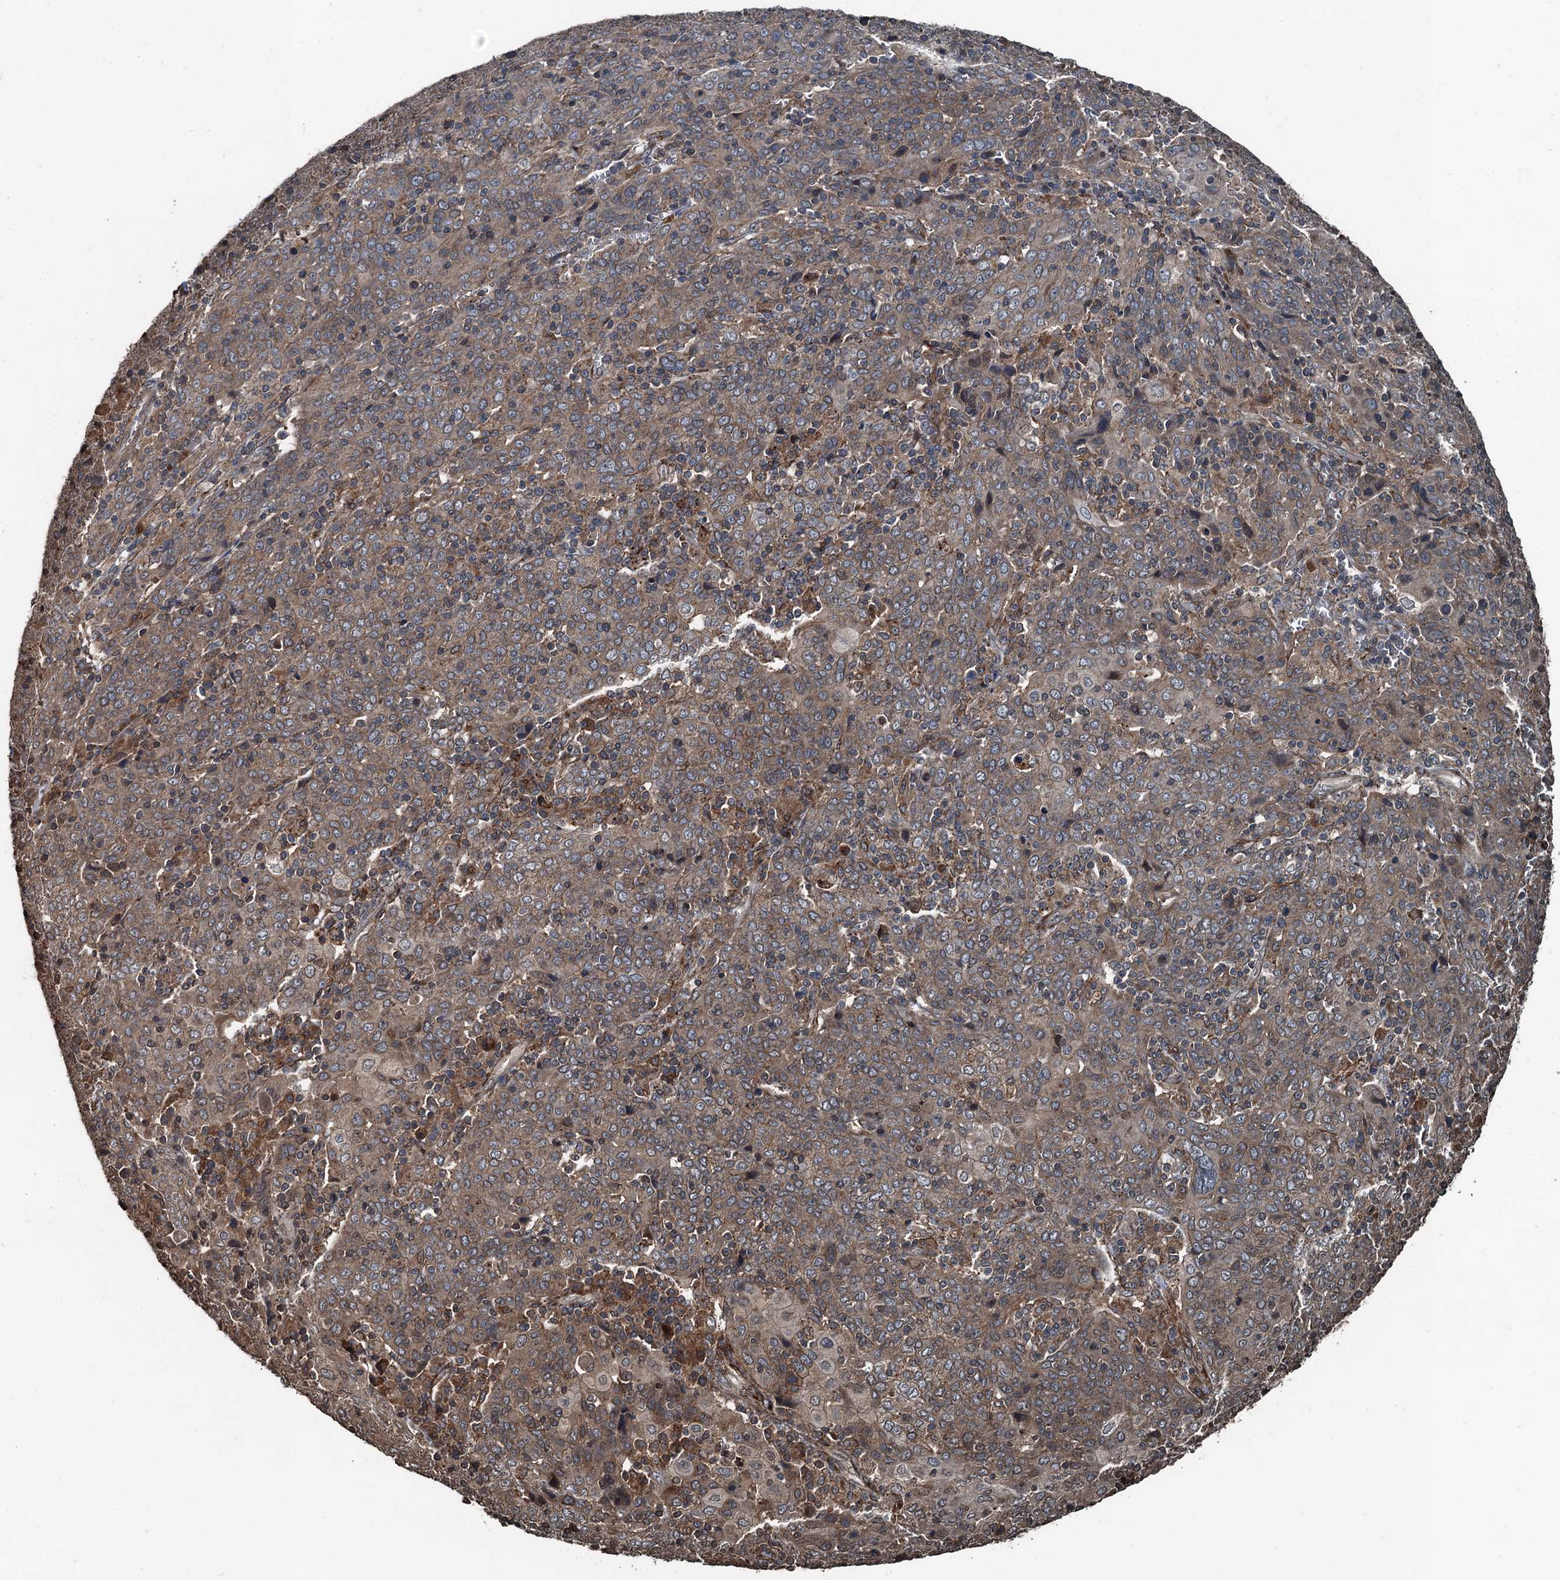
{"staining": {"intensity": "weak", "quantity": ">75%", "location": "cytoplasmic/membranous"}, "tissue": "cervical cancer", "cell_type": "Tumor cells", "image_type": "cancer", "snomed": [{"axis": "morphology", "description": "Squamous cell carcinoma, NOS"}, {"axis": "topography", "description": "Cervix"}], "caption": "Tumor cells show weak cytoplasmic/membranous positivity in about >75% of cells in cervical squamous cell carcinoma. The staining is performed using DAB (3,3'-diaminobenzidine) brown chromogen to label protein expression. The nuclei are counter-stained blue using hematoxylin.", "gene": "TCTN1", "patient": {"sex": "female", "age": 67}}